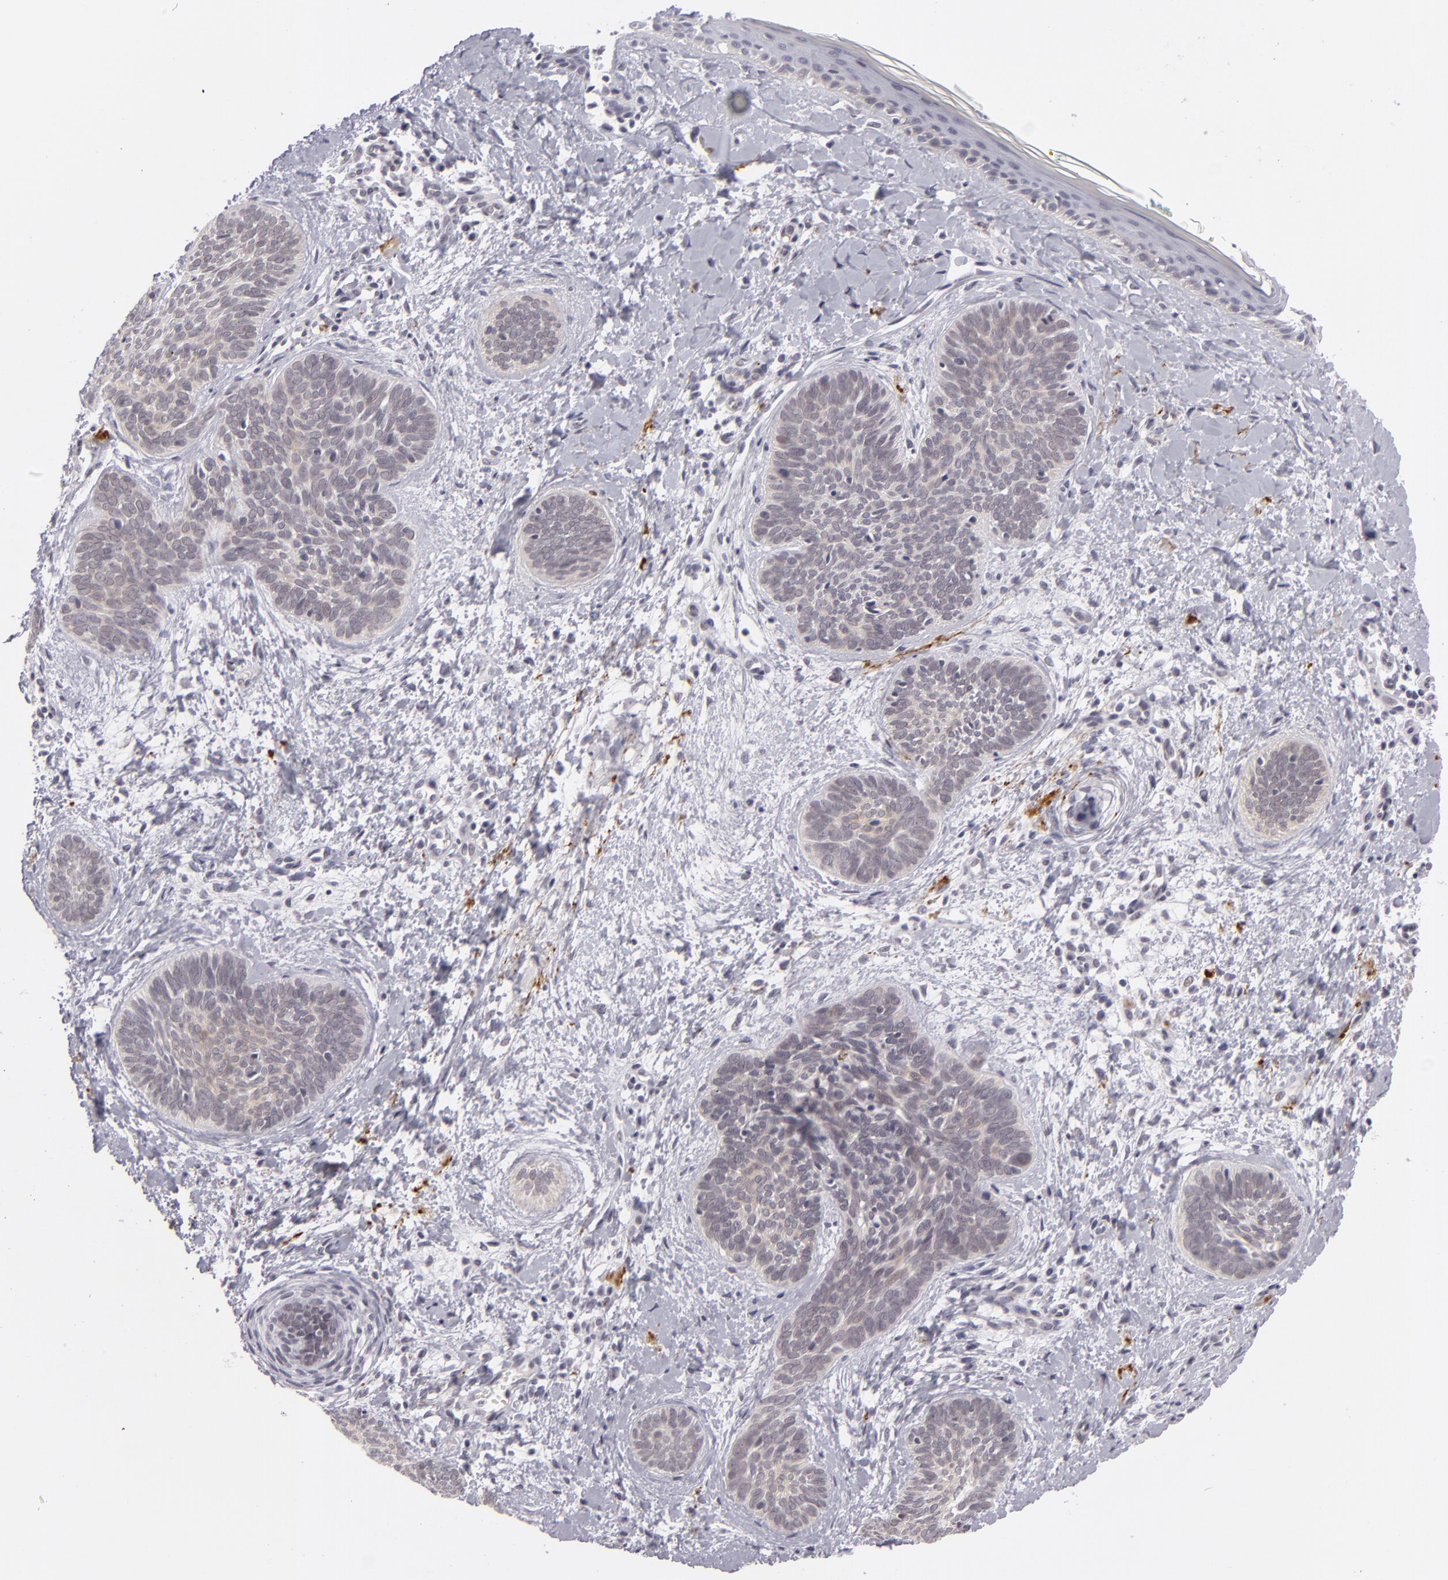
{"staining": {"intensity": "negative", "quantity": "none", "location": "none"}, "tissue": "skin cancer", "cell_type": "Tumor cells", "image_type": "cancer", "snomed": [{"axis": "morphology", "description": "Basal cell carcinoma"}, {"axis": "topography", "description": "Skin"}], "caption": "The micrograph demonstrates no significant expression in tumor cells of skin cancer (basal cell carcinoma).", "gene": "ZNF205", "patient": {"sex": "female", "age": 81}}